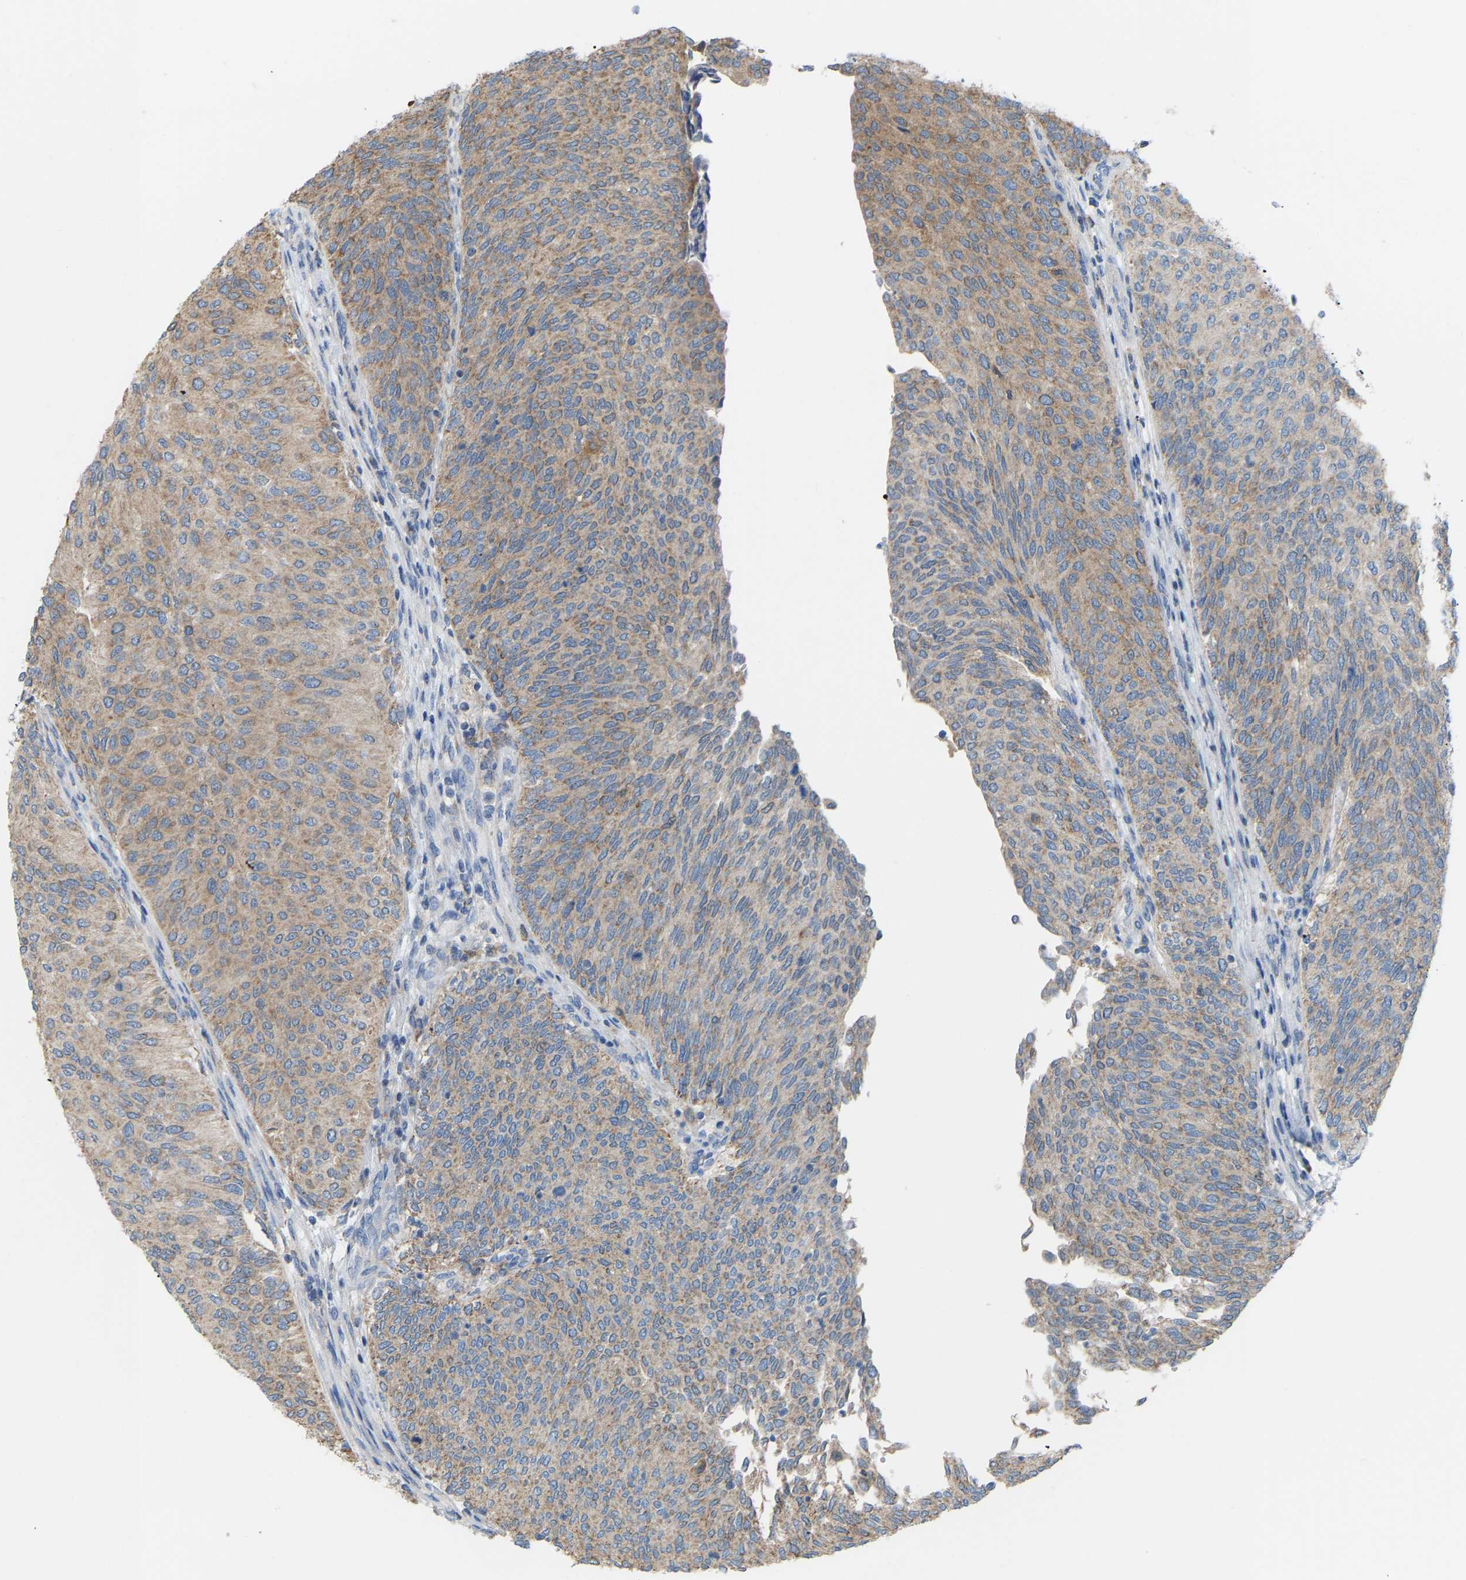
{"staining": {"intensity": "weak", "quantity": ">75%", "location": "cytoplasmic/membranous"}, "tissue": "urothelial cancer", "cell_type": "Tumor cells", "image_type": "cancer", "snomed": [{"axis": "morphology", "description": "Urothelial carcinoma, Low grade"}, {"axis": "topography", "description": "Urinary bladder"}], "caption": "Low-grade urothelial carcinoma tissue shows weak cytoplasmic/membranous positivity in about >75% of tumor cells, visualized by immunohistochemistry.", "gene": "CROT", "patient": {"sex": "female", "age": 79}}